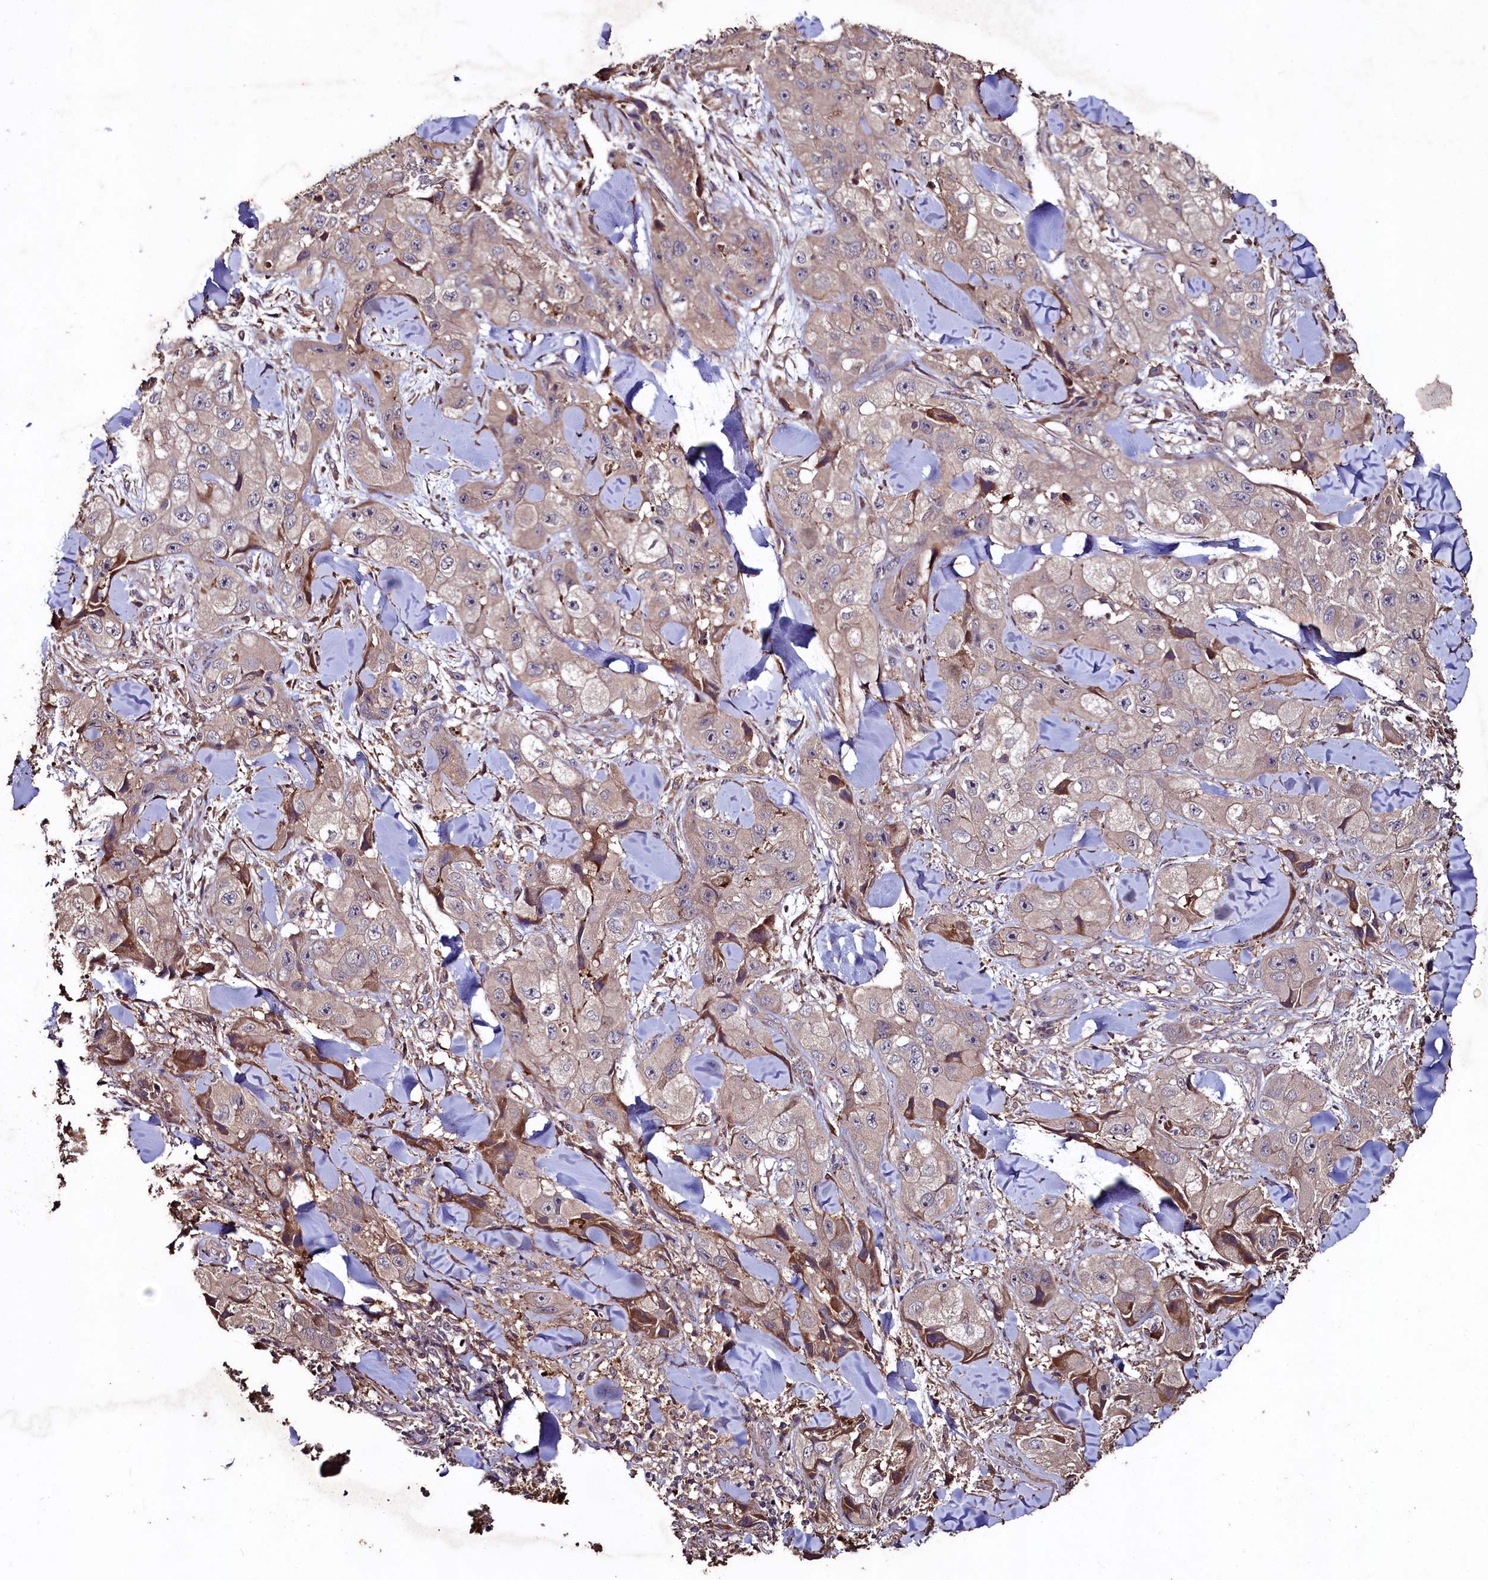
{"staining": {"intensity": "negative", "quantity": "none", "location": "none"}, "tissue": "skin cancer", "cell_type": "Tumor cells", "image_type": "cancer", "snomed": [{"axis": "morphology", "description": "Squamous cell carcinoma, NOS"}, {"axis": "topography", "description": "Skin"}, {"axis": "topography", "description": "Subcutis"}], "caption": "Tumor cells show no significant positivity in skin squamous cell carcinoma.", "gene": "TMEM98", "patient": {"sex": "male", "age": 73}}